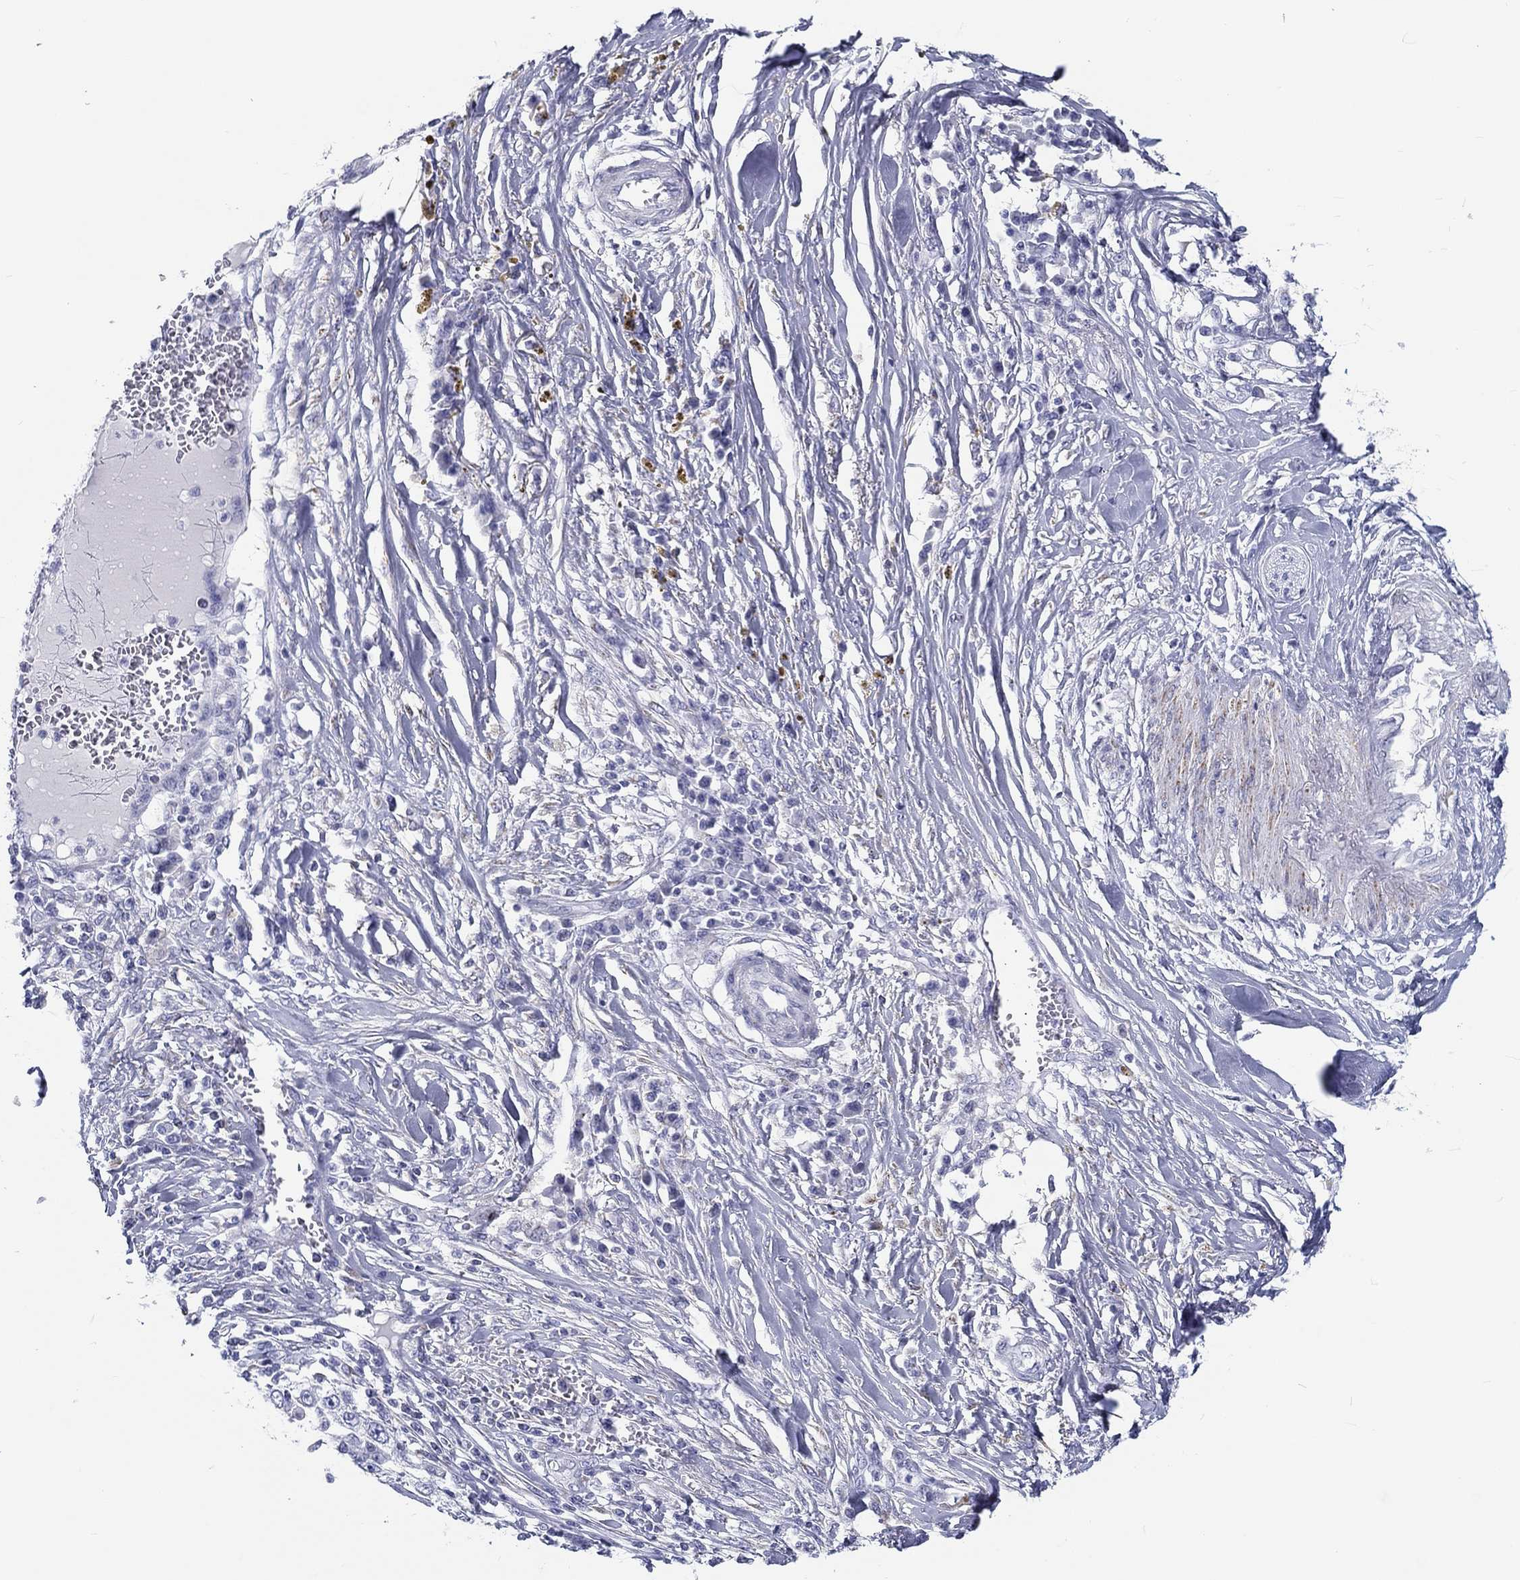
{"staining": {"intensity": "negative", "quantity": "none", "location": "none"}, "tissue": "skin cancer", "cell_type": "Tumor cells", "image_type": "cancer", "snomed": [{"axis": "morphology", "description": "Squamous cell carcinoma, NOS"}, {"axis": "topography", "description": "Skin"}], "caption": "High magnification brightfield microscopy of skin cancer (squamous cell carcinoma) stained with DAB (3,3'-diaminobenzidine) (brown) and counterstained with hematoxylin (blue): tumor cells show no significant expression. Nuclei are stained in blue.", "gene": "H1-1", "patient": {"sex": "male", "age": 82}}